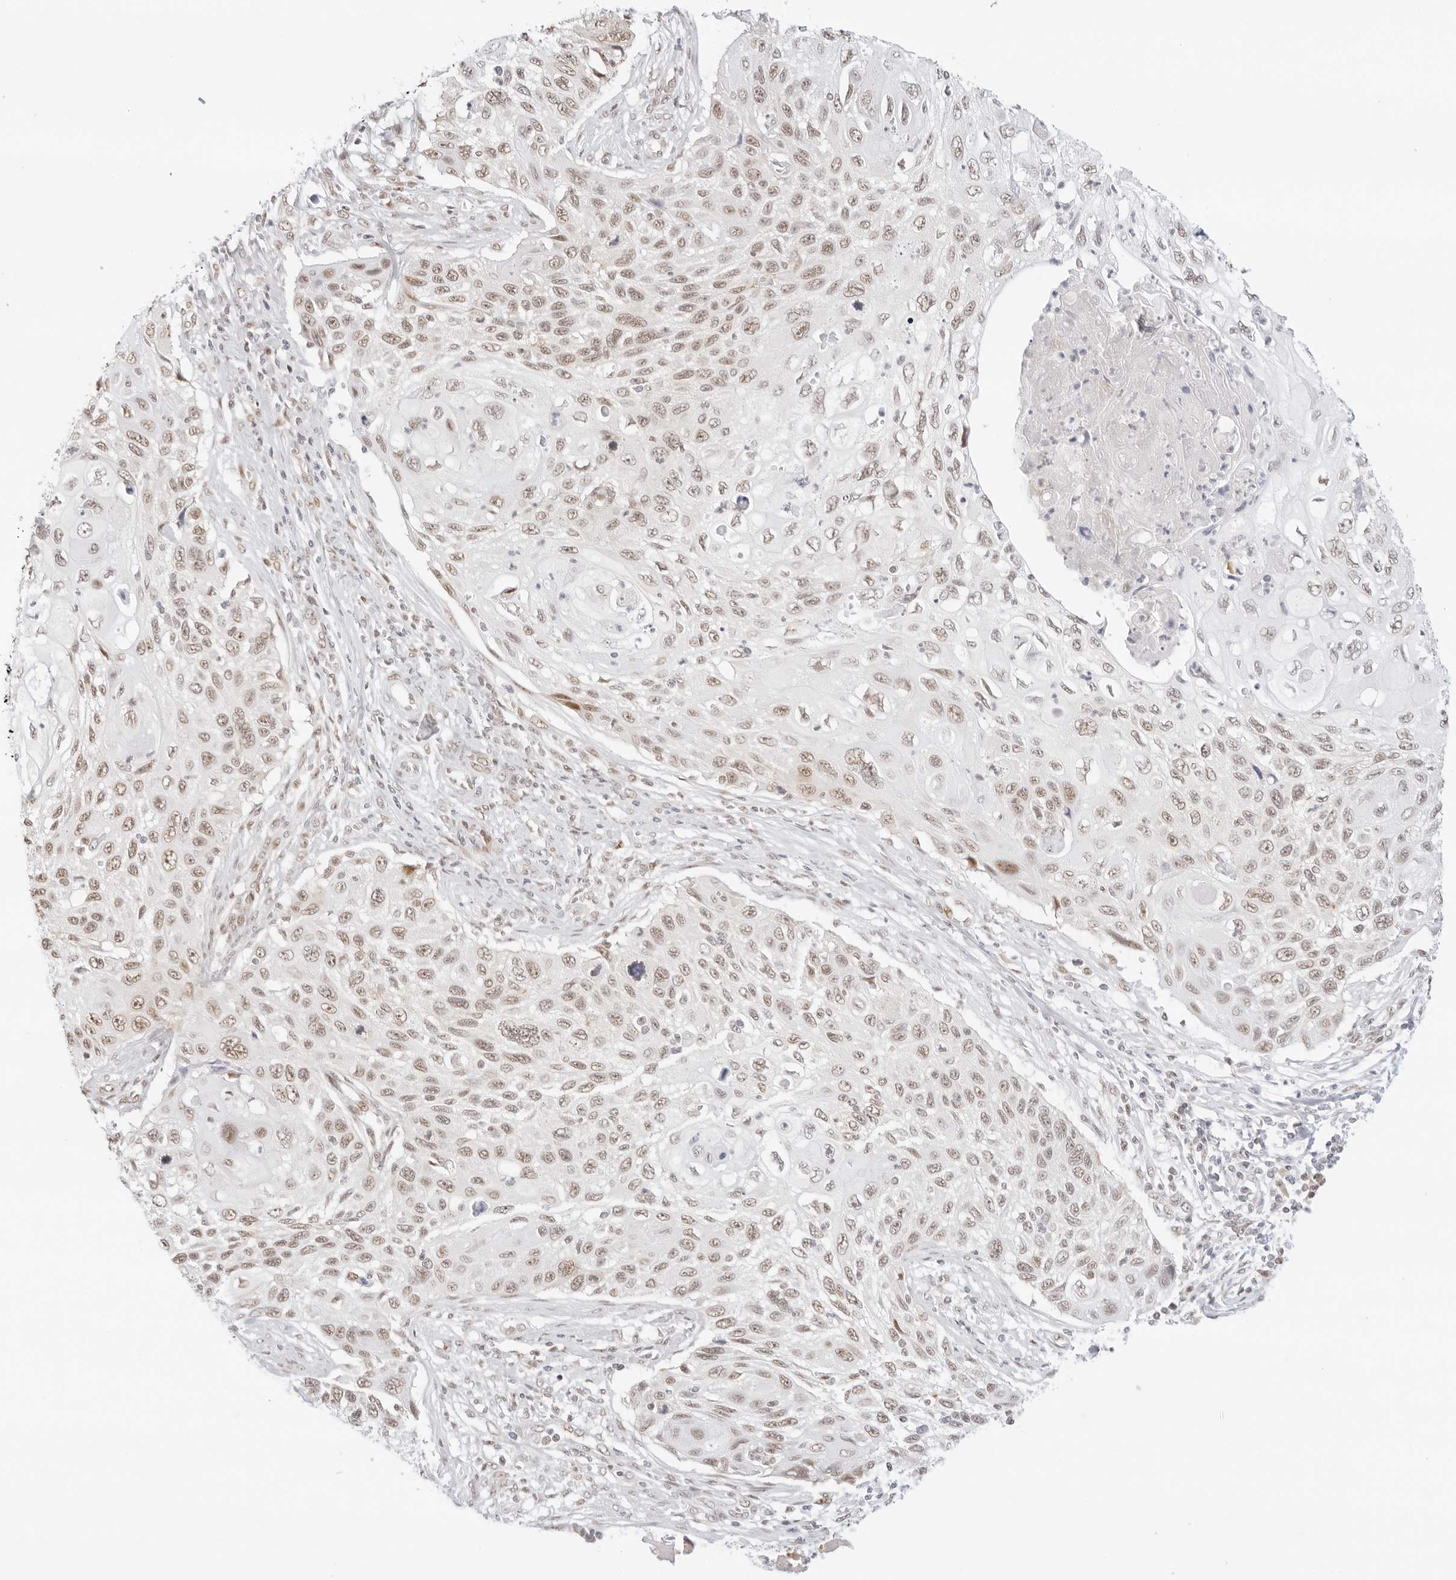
{"staining": {"intensity": "weak", "quantity": ">75%", "location": "nuclear"}, "tissue": "cervical cancer", "cell_type": "Tumor cells", "image_type": "cancer", "snomed": [{"axis": "morphology", "description": "Squamous cell carcinoma, NOS"}, {"axis": "topography", "description": "Cervix"}], "caption": "Brown immunohistochemical staining in cervical cancer shows weak nuclear expression in about >75% of tumor cells. The staining was performed using DAB (3,3'-diaminobenzidine), with brown indicating positive protein expression. Nuclei are stained blue with hematoxylin.", "gene": "ITGA6", "patient": {"sex": "female", "age": 70}}